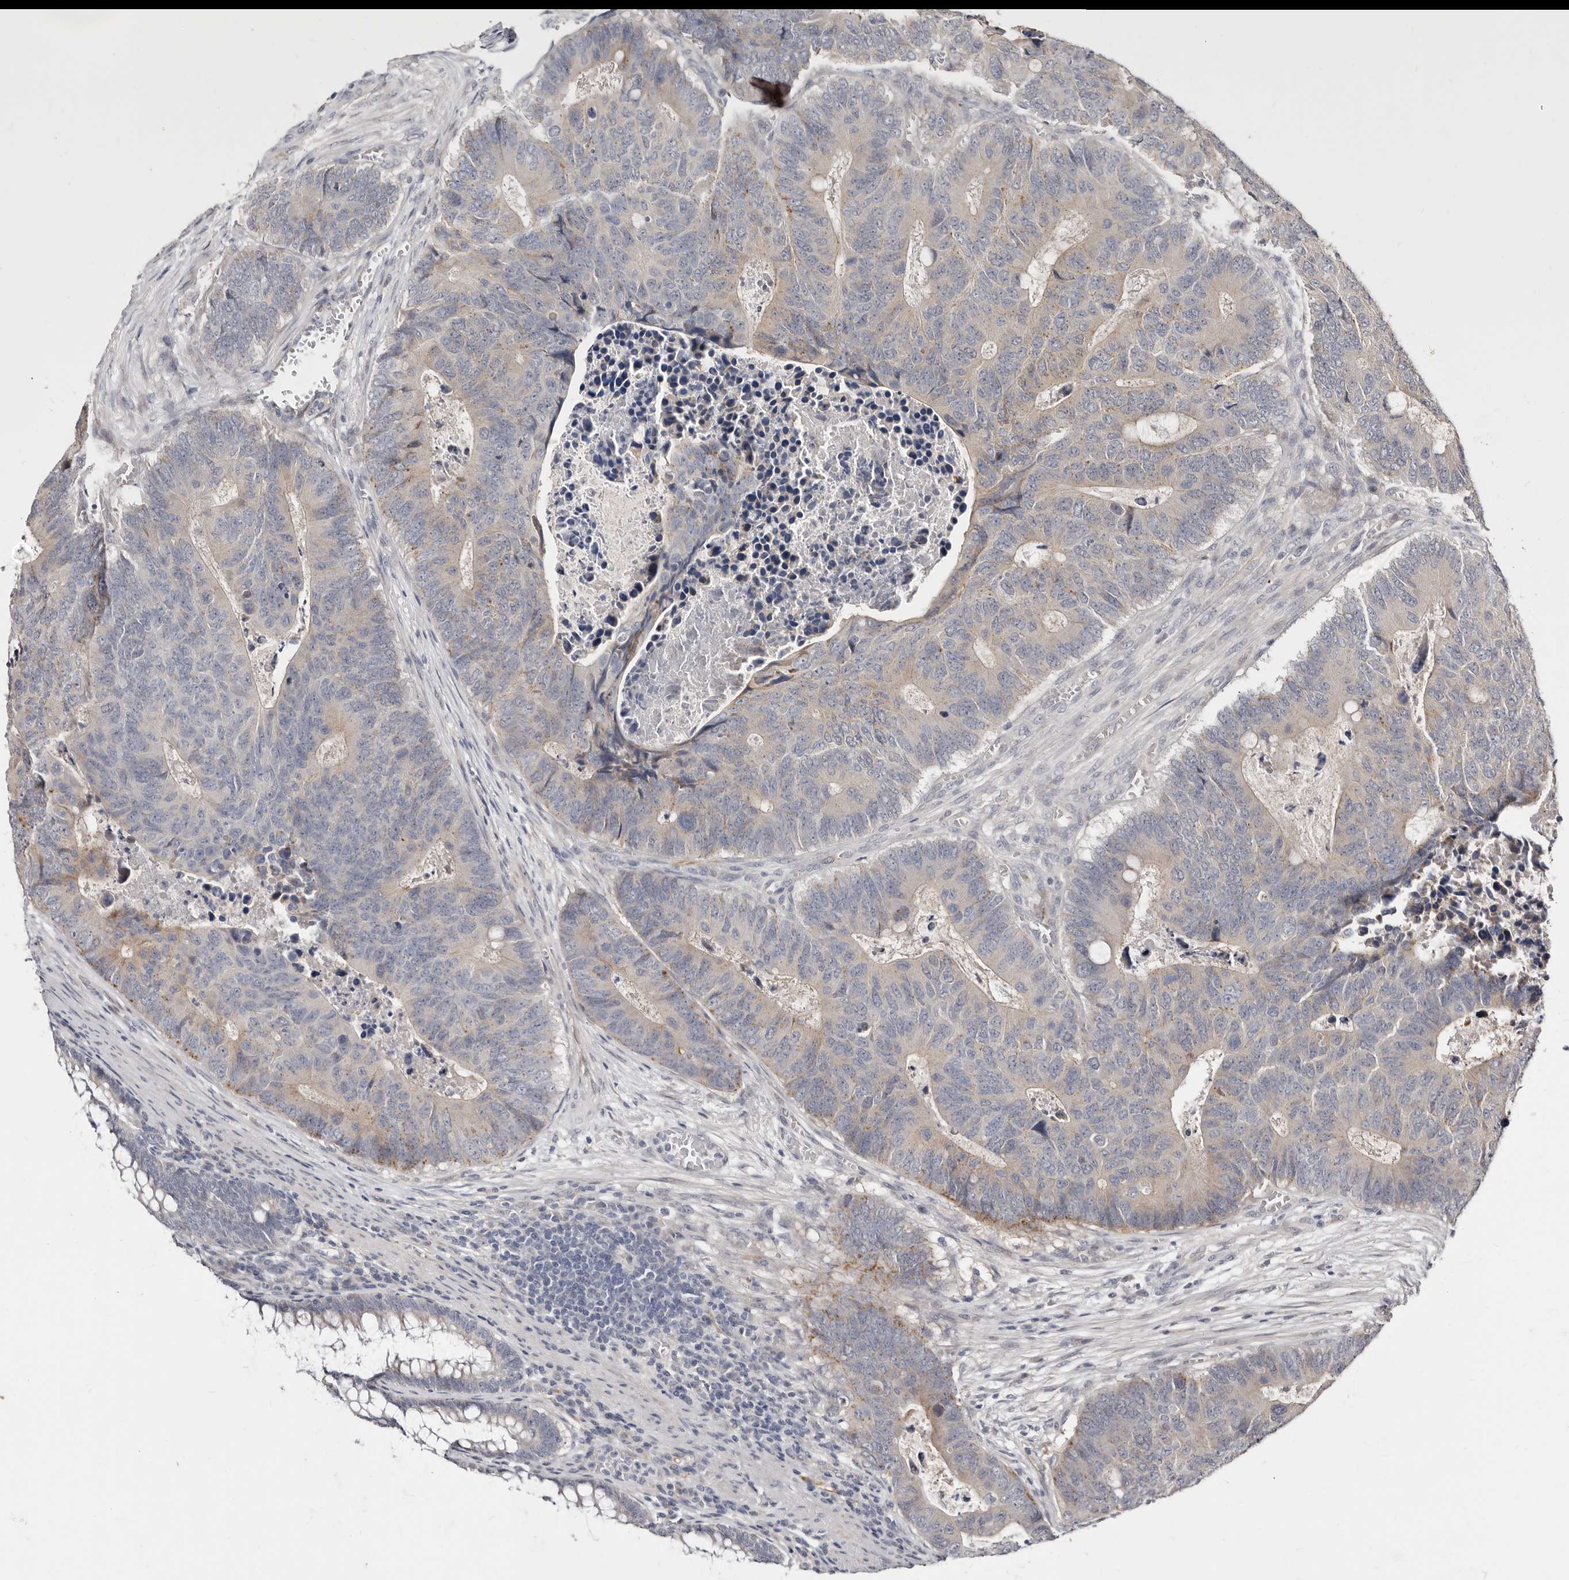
{"staining": {"intensity": "weak", "quantity": "<25%", "location": "cytoplasmic/membranous"}, "tissue": "colorectal cancer", "cell_type": "Tumor cells", "image_type": "cancer", "snomed": [{"axis": "morphology", "description": "Adenocarcinoma, NOS"}, {"axis": "topography", "description": "Colon"}], "caption": "DAB immunohistochemical staining of colorectal adenocarcinoma displays no significant staining in tumor cells.", "gene": "KLHL4", "patient": {"sex": "male", "age": 87}}